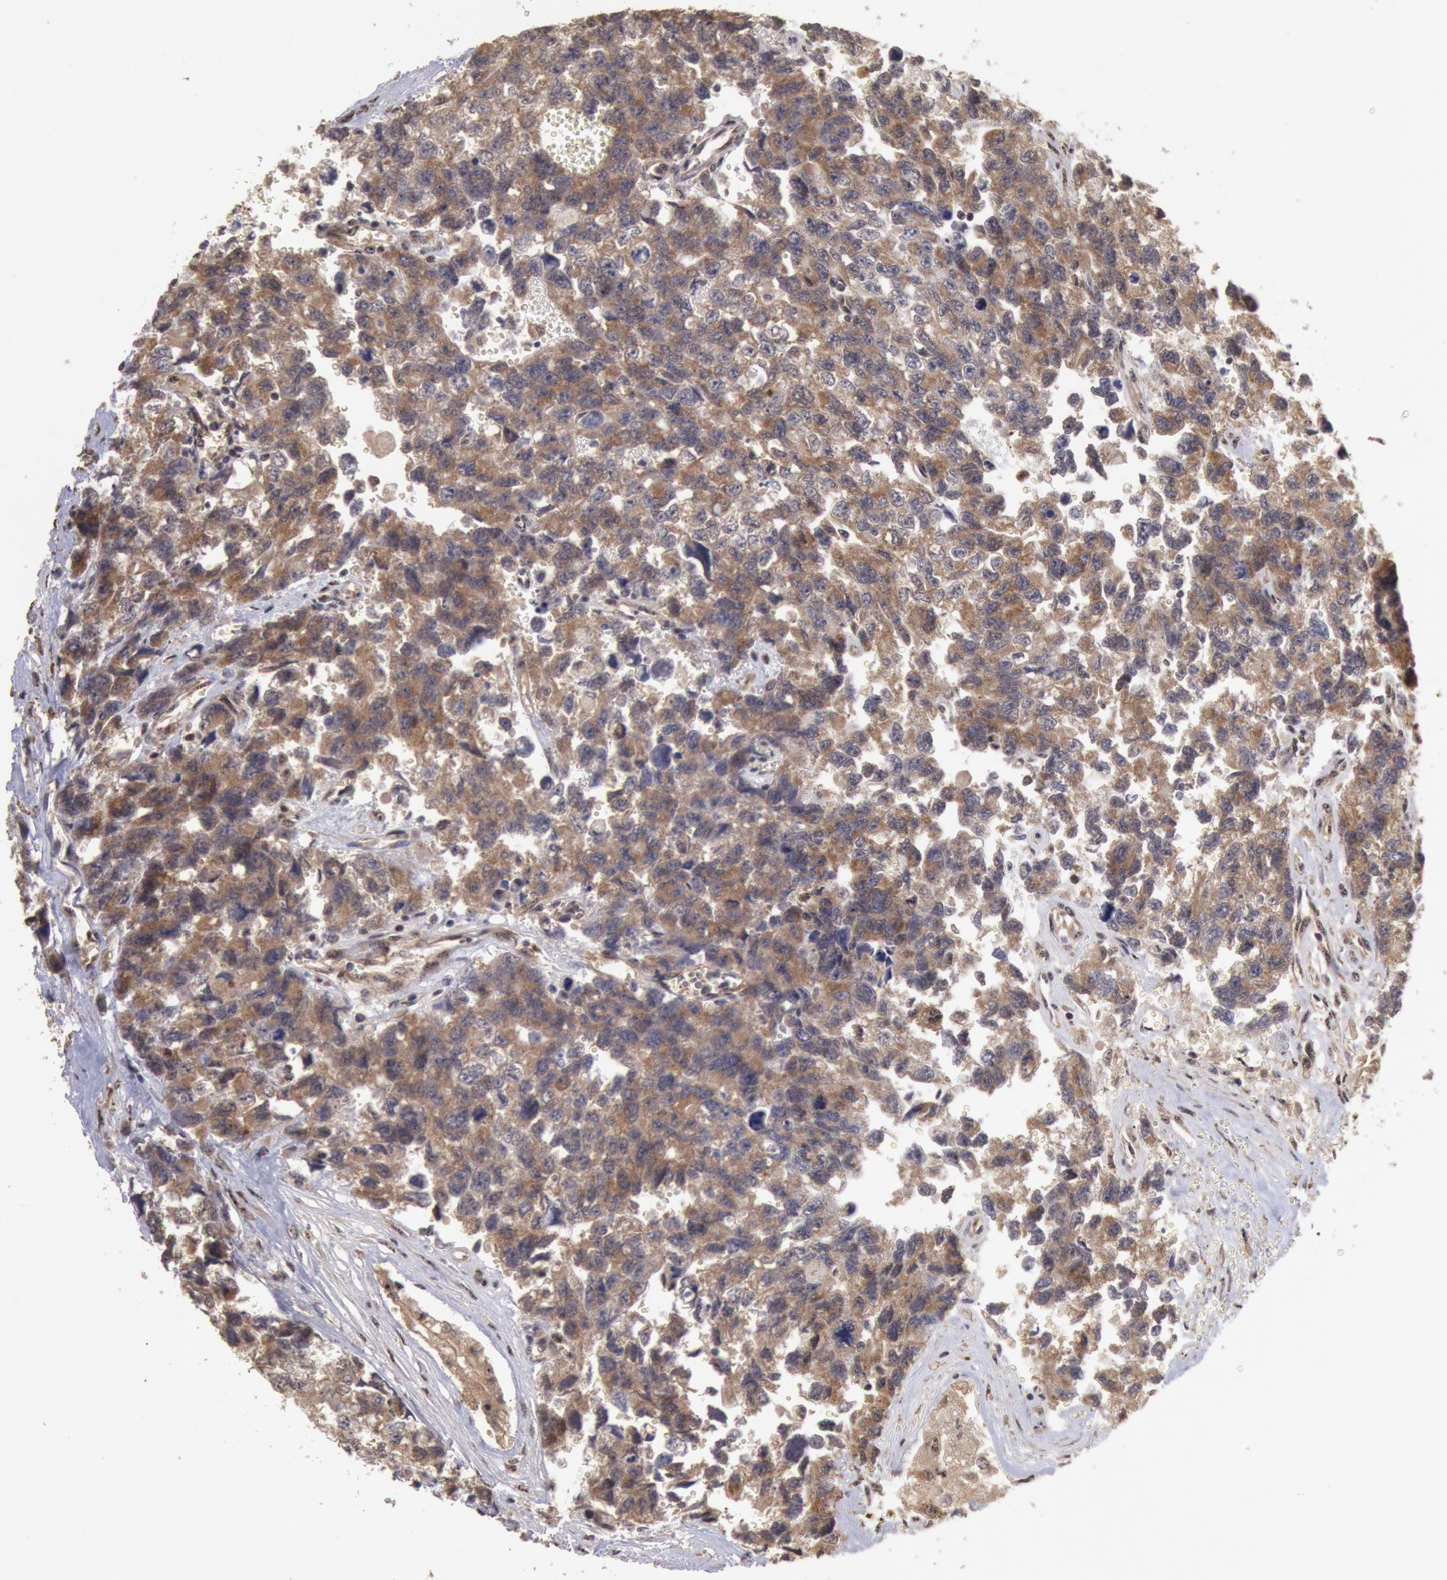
{"staining": {"intensity": "moderate", "quantity": ">75%", "location": "cytoplasmic/membranous"}, "tissue": "testis cancer", "cell_type": "Tumor cells", "image_type": "cancer", "snomed": [{"axis": "morphology", "description": "Carcinoma, Embryonal, NOS"}, {"axis": "topography", "description": "Testis"}], "caption": "An image showing moderate cytoplasmic/membranous positivity in about >75% of tumor cells in testis embryonal carcinoma, as visualized by brown immunohistochemical staining.", "gene": "STX17", "patient": {"sex": "male", "age": 31}}